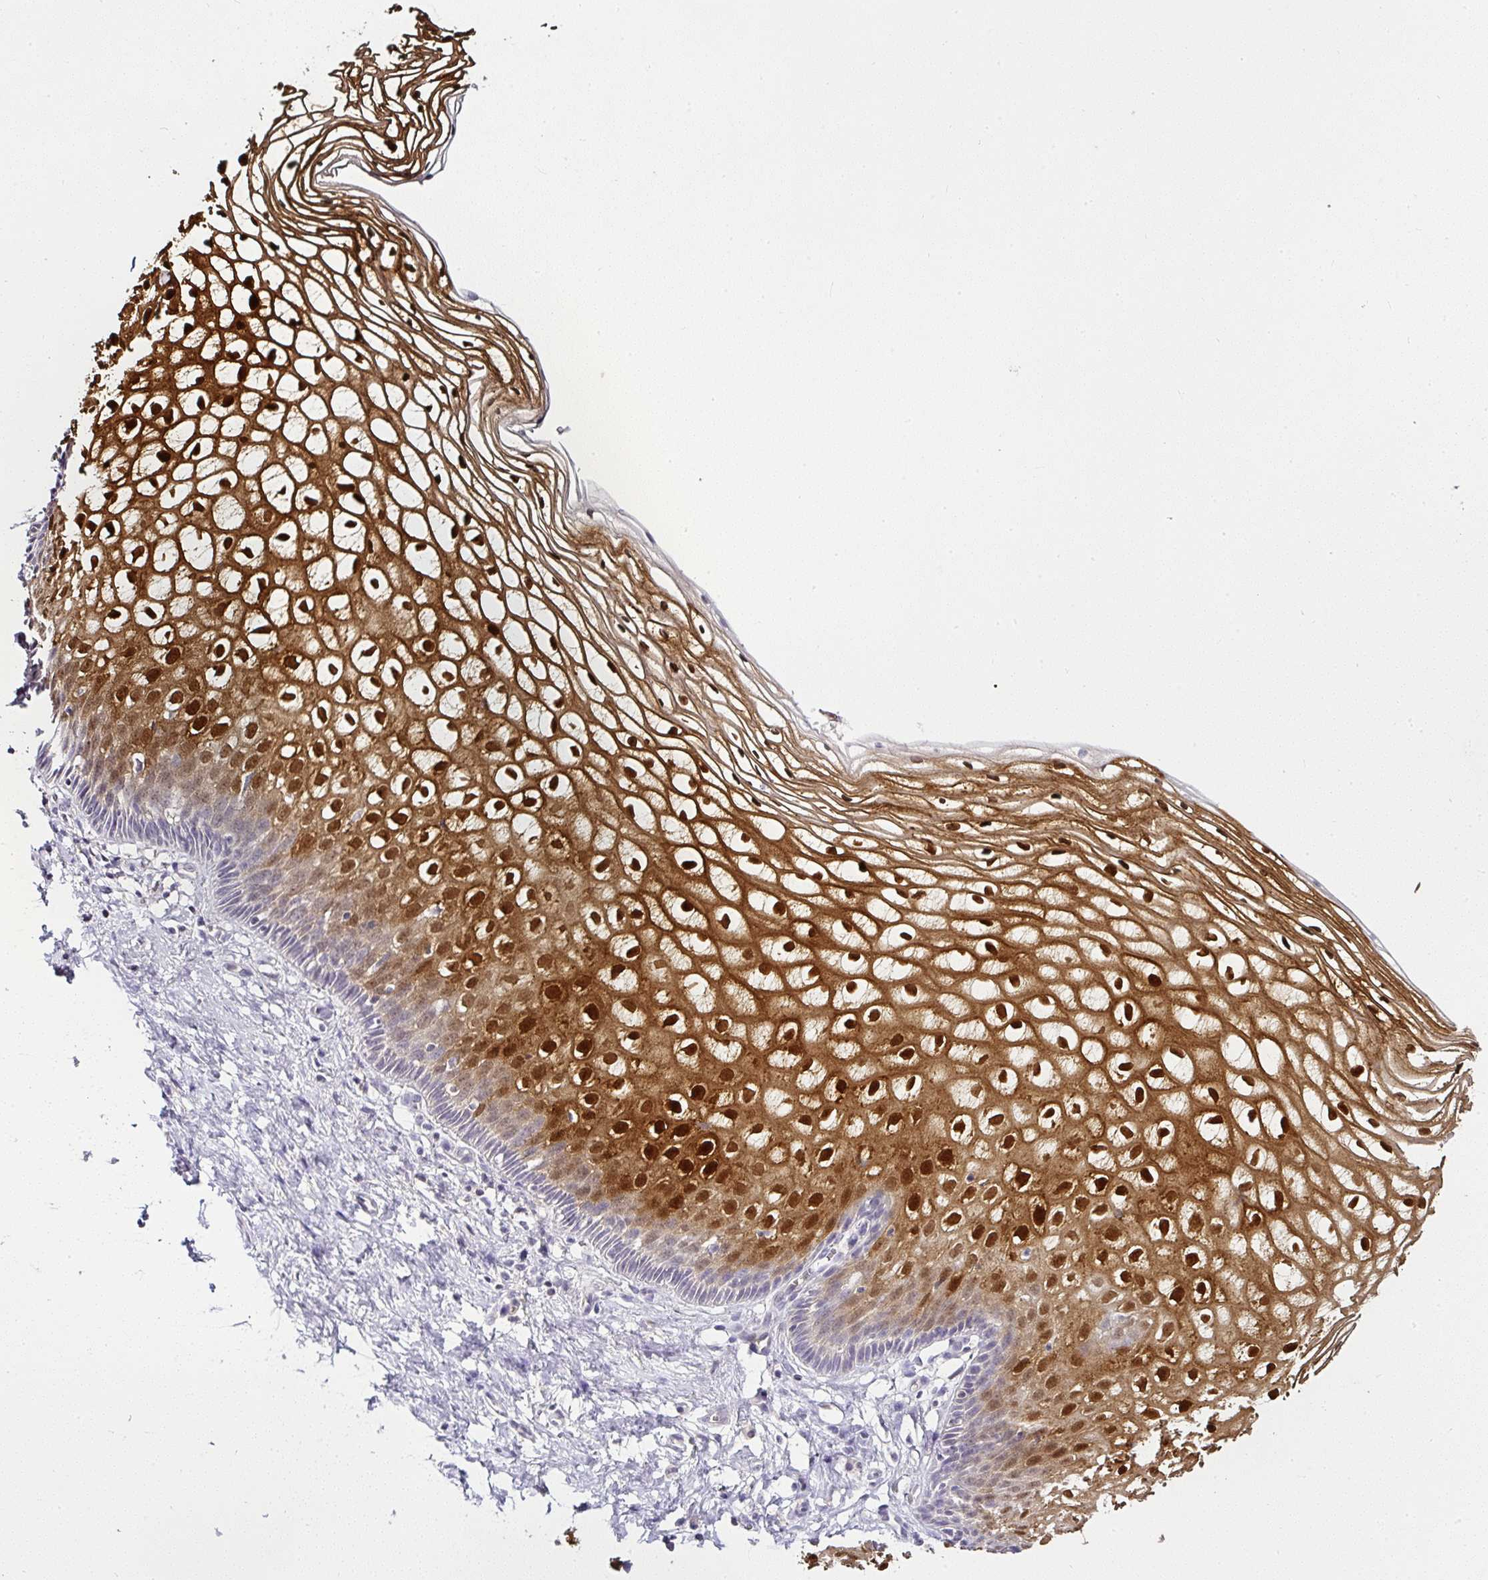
{"staining": {"intensity": "strong", "quantity": "25%-75%", "location": "cytoplasmic/membranous,nuclear"}, "tissue": "cervix", "cell_type": "Glandular cells", "image_type": "normal", "snomed": [{"axis": "morphology", "description": "Normal tissue, NOS"}, {"axis": "topography", "description": "Cervix"}], "caption": "This micrograph displays benign cervix stained with IHC to label a protein in brown. The cytoplasmic/membranous,nuclear of glandular cells show strong positivity for the protein. Nuclei are counter-stained blue.", "gene": "SERPINB3", "patient": {"sex": "female", "age": 36}}